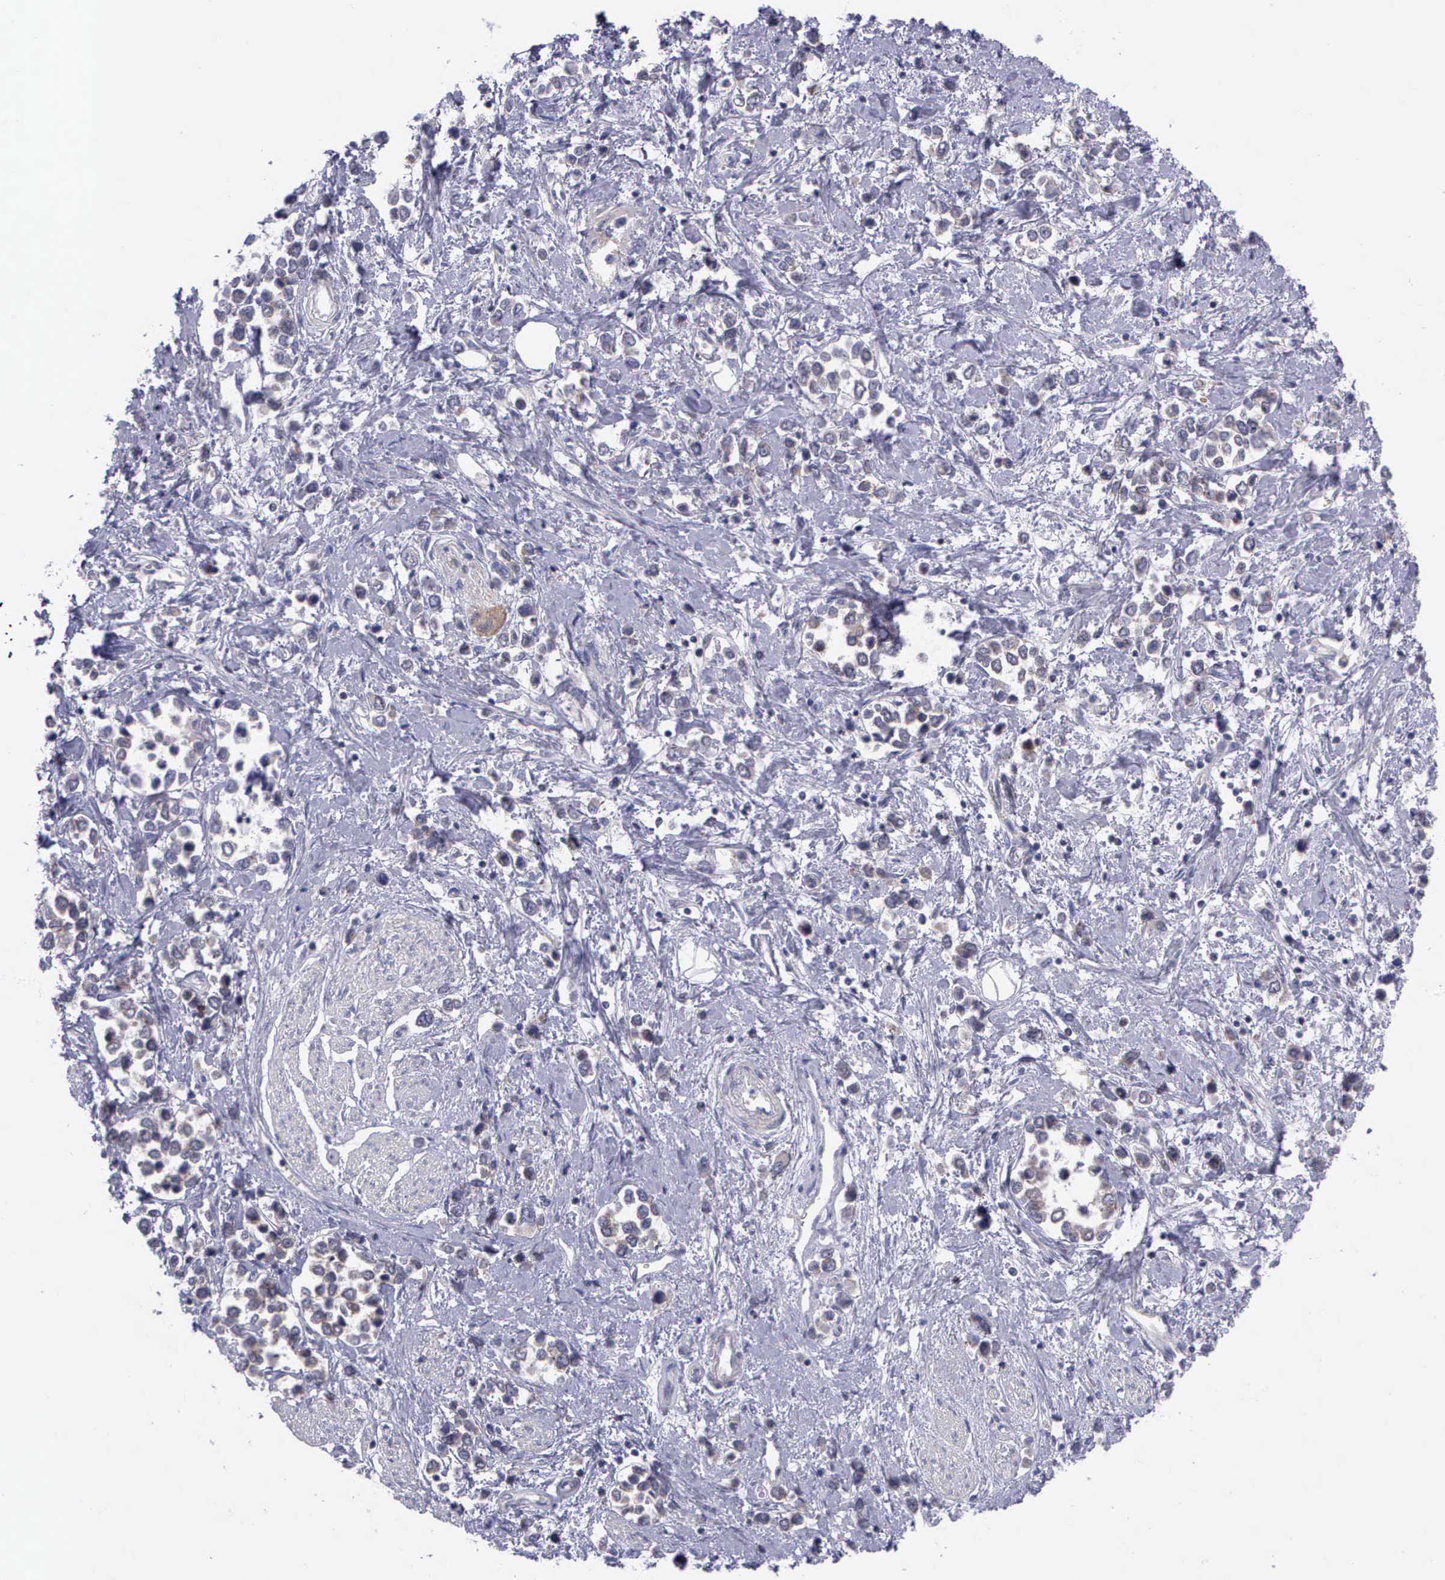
{"staining": {"intensity": "negative", "quantity": "none", "location": "none"}, "tissue": "stomach cancer", "cell_type": "Tumor cells", "image_type": "cancer", "snomed": [{"axis": "morphology", "description": "Adenocarcinoma, NOS"}, {"axis": "topography", "description": "Stomach, upper"}], "caption": "Micrograph shows no significant protein positivity in tumor cells of stomach cancer (adenocarcinoma).", "gene": "MICAL3", "patient": {"sex": "male", "age": 76}}